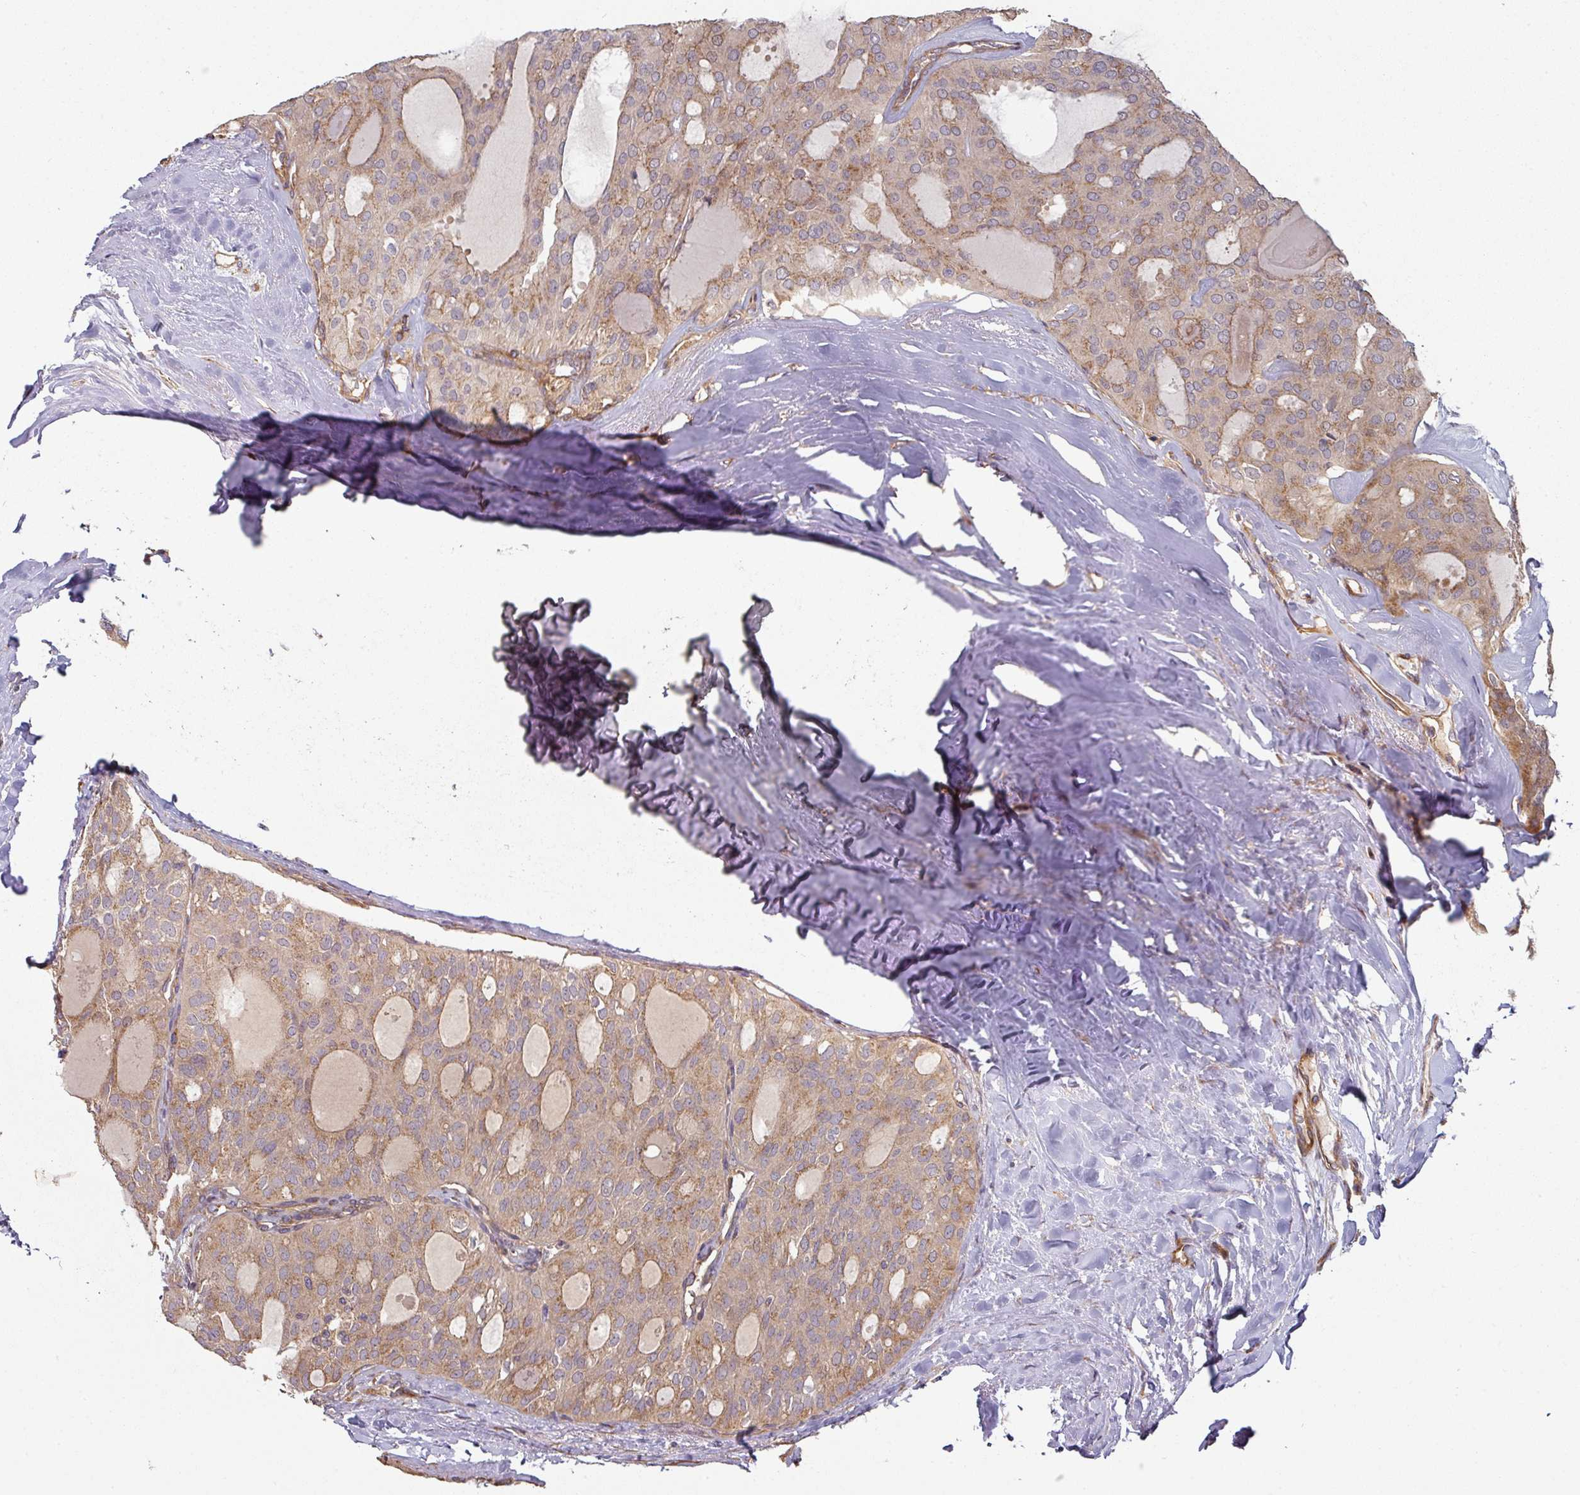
{"staining": {"intensity": "weak", "quantity": ">75%", "location": "cytoplasmic/membranous"}, "tissue": "thyroid cancer", "cell_type": "Tumor cells", "image_type": "cancer", "snomed": [{"axis": "morphology", "description": "Follicular adenoma carcinoma, NOS"}, {"axis": "topography", "description": "Thyroid gland"}], "caption": "DAB (3,3'-diaminobenzidine) immunohistochemical staining of human thyroid cancer (follicular adenoma carcinoma) demonstrates weak cytoplasmic/membranous protein expression in about >75% of tumor cells.", "gene": "SIK1", "patient": {"sex": "male", "age": 75}}